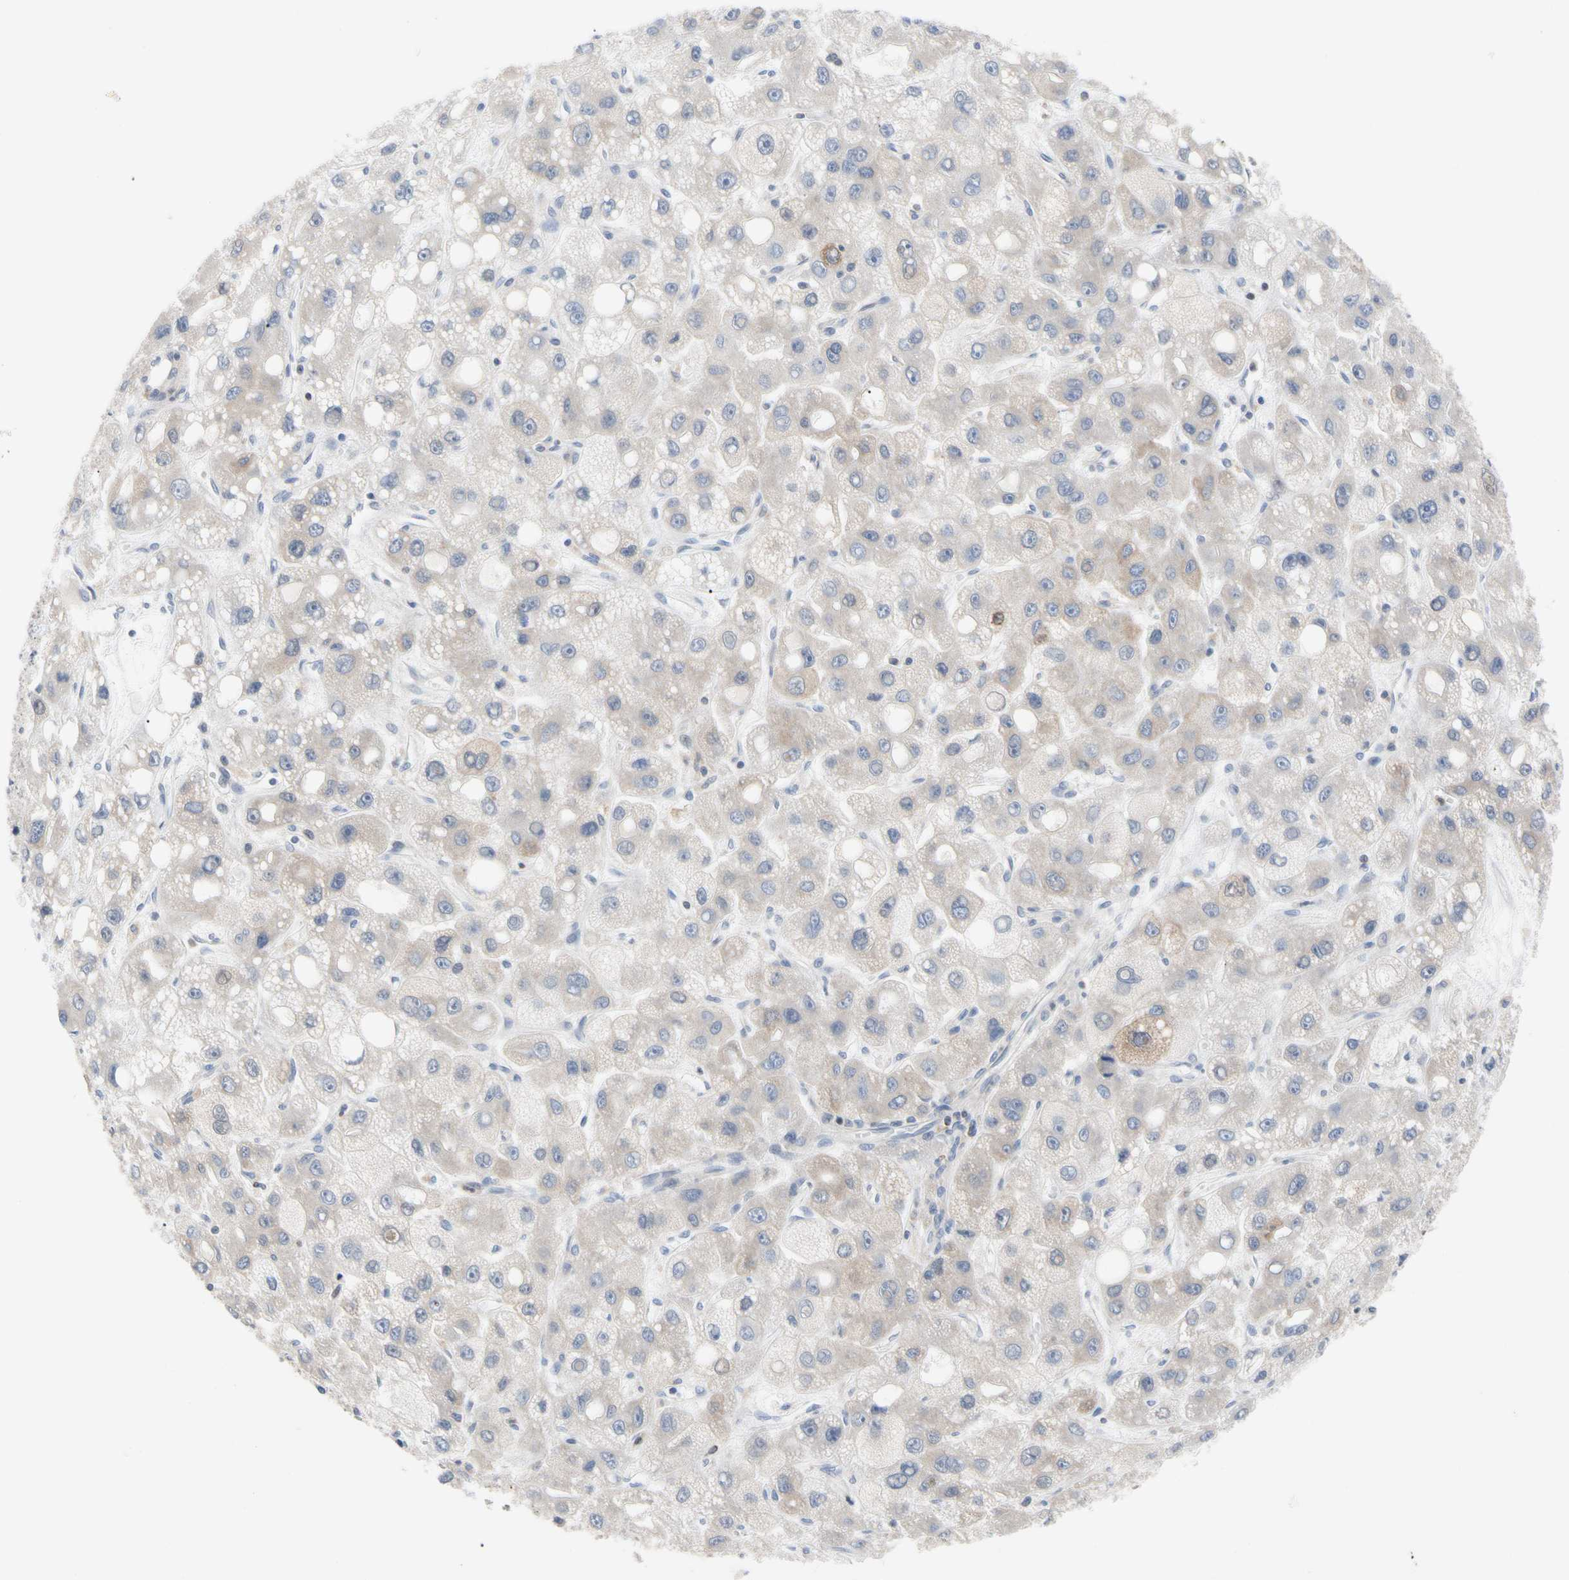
{"staining": {"intensity": "weak", "quantity": "25%-75%", "location": "cytoplasmic/membranous"}, "tissue": "liver cancer", "cell_type": "Tumor cells", "image_type": "cancer", "snomed": [{"axis": "morphology", "description": "Carcinoma, Hepatocellular, NOS"}, {"axis": "topography", "description": "Liver"}], "caption": "Liver cancer tissue exhibits weak cytoplasmic/membranous expression in approximately 25%-75% of tumor cells", "gene": "MCL1", "patient": {"sex": "male", "age": 55}}